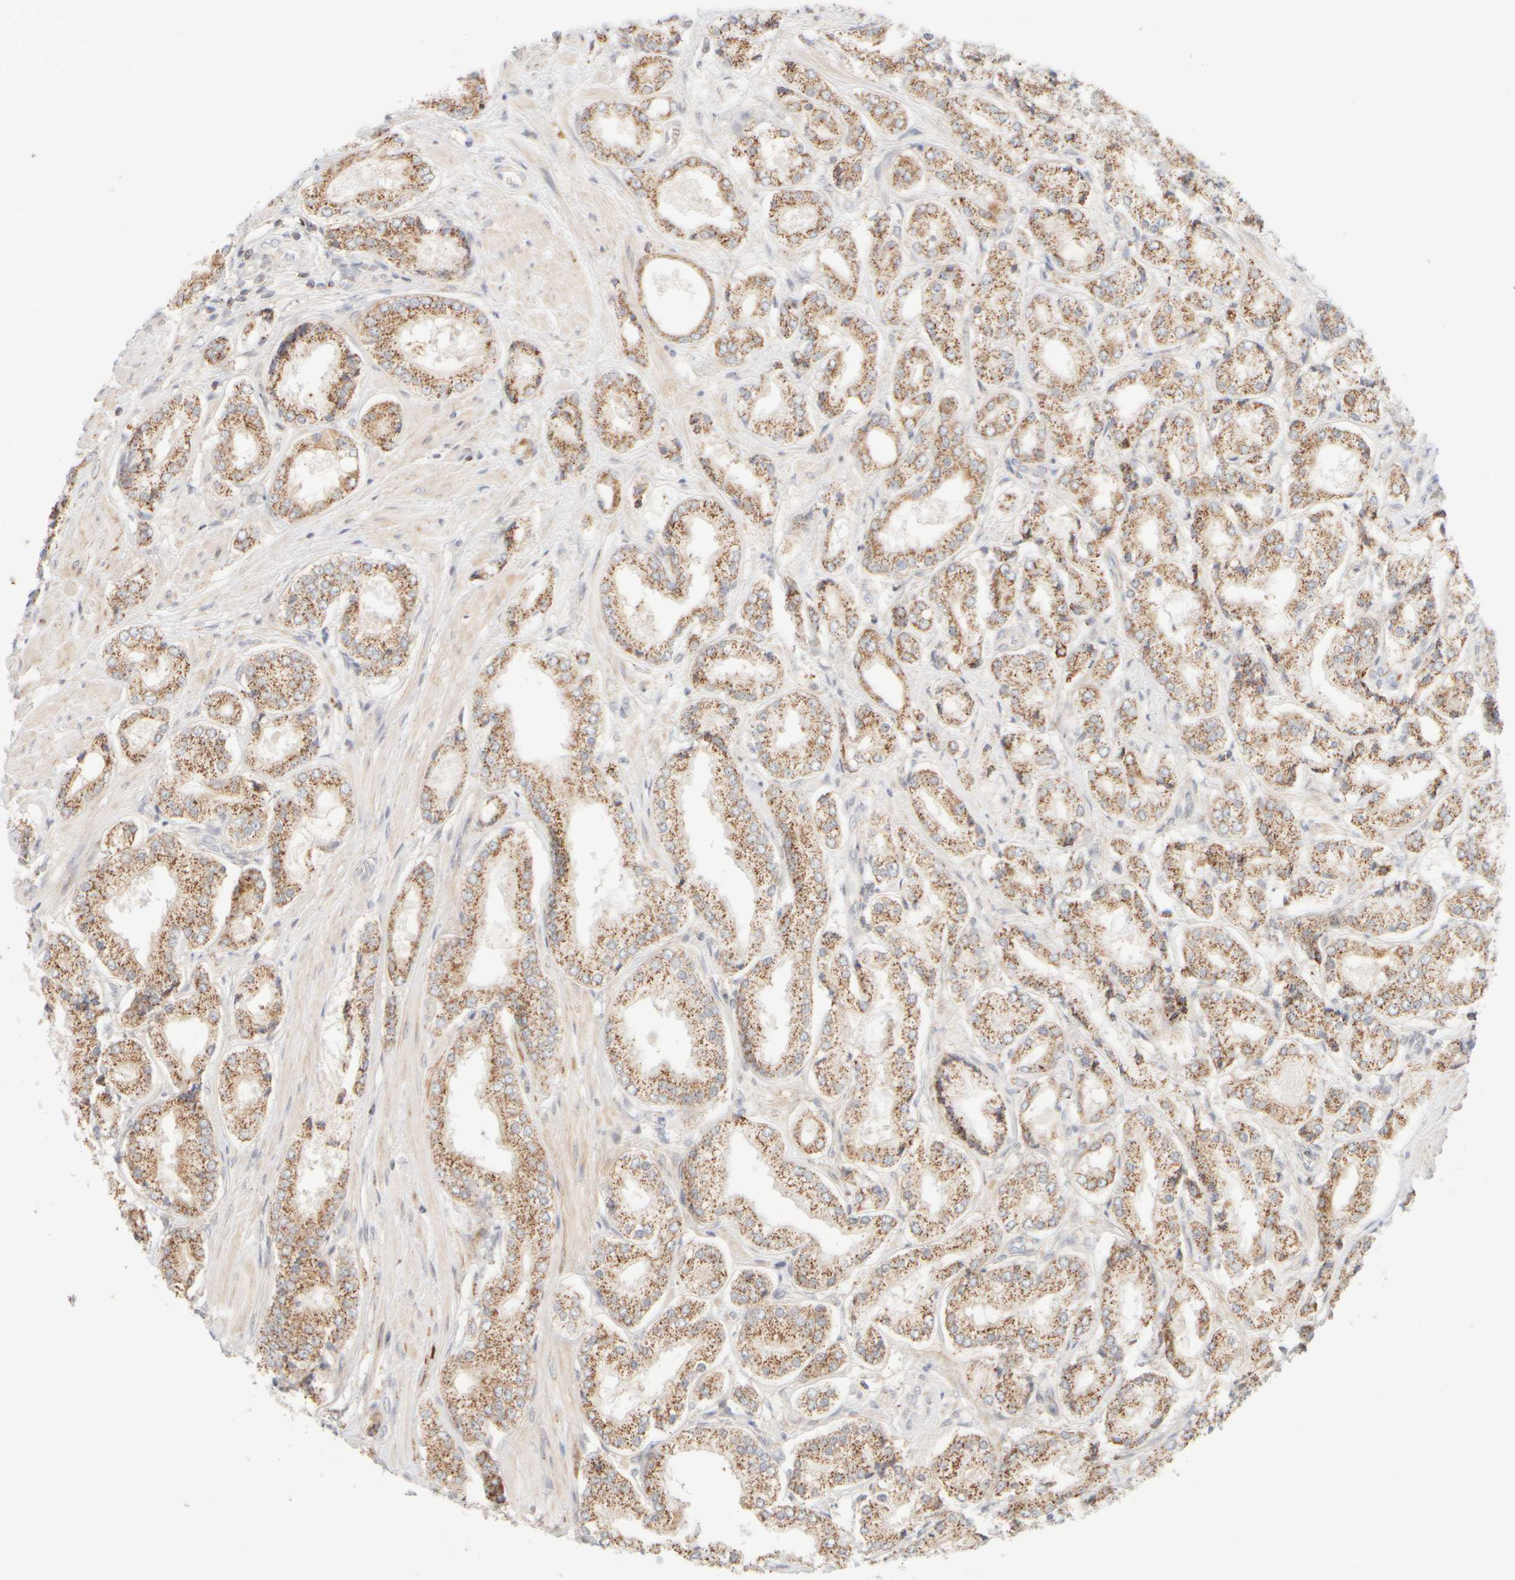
{"staining": {"intensity": "moderate", "quantity": ">75%", "location": "cytoplasmic/membranous"}, "tissue": "prostate cancer", "cell_type": "Tumor cells", "image_type": "cancer", "snomed": [{"axis": "morphology", "description": "Adenocarcinoma, Low grade"}, {"axis": "topography", "description": "Prostate"}], "caption": "Protein analysis of prostate adenocarcinoma (low-grade) tissue demonstrates moderate cytoplasmic/membranous staining in approximately >75% of tumor cells. The protein is stained brown, and the nuclei are stained in blue (DAB (3,3'-diaminobenzidine) IHC with brightfield microscopy, high magnification).", "gene": "PPM1K", "patient": {"sex": "male", "age": 62}}